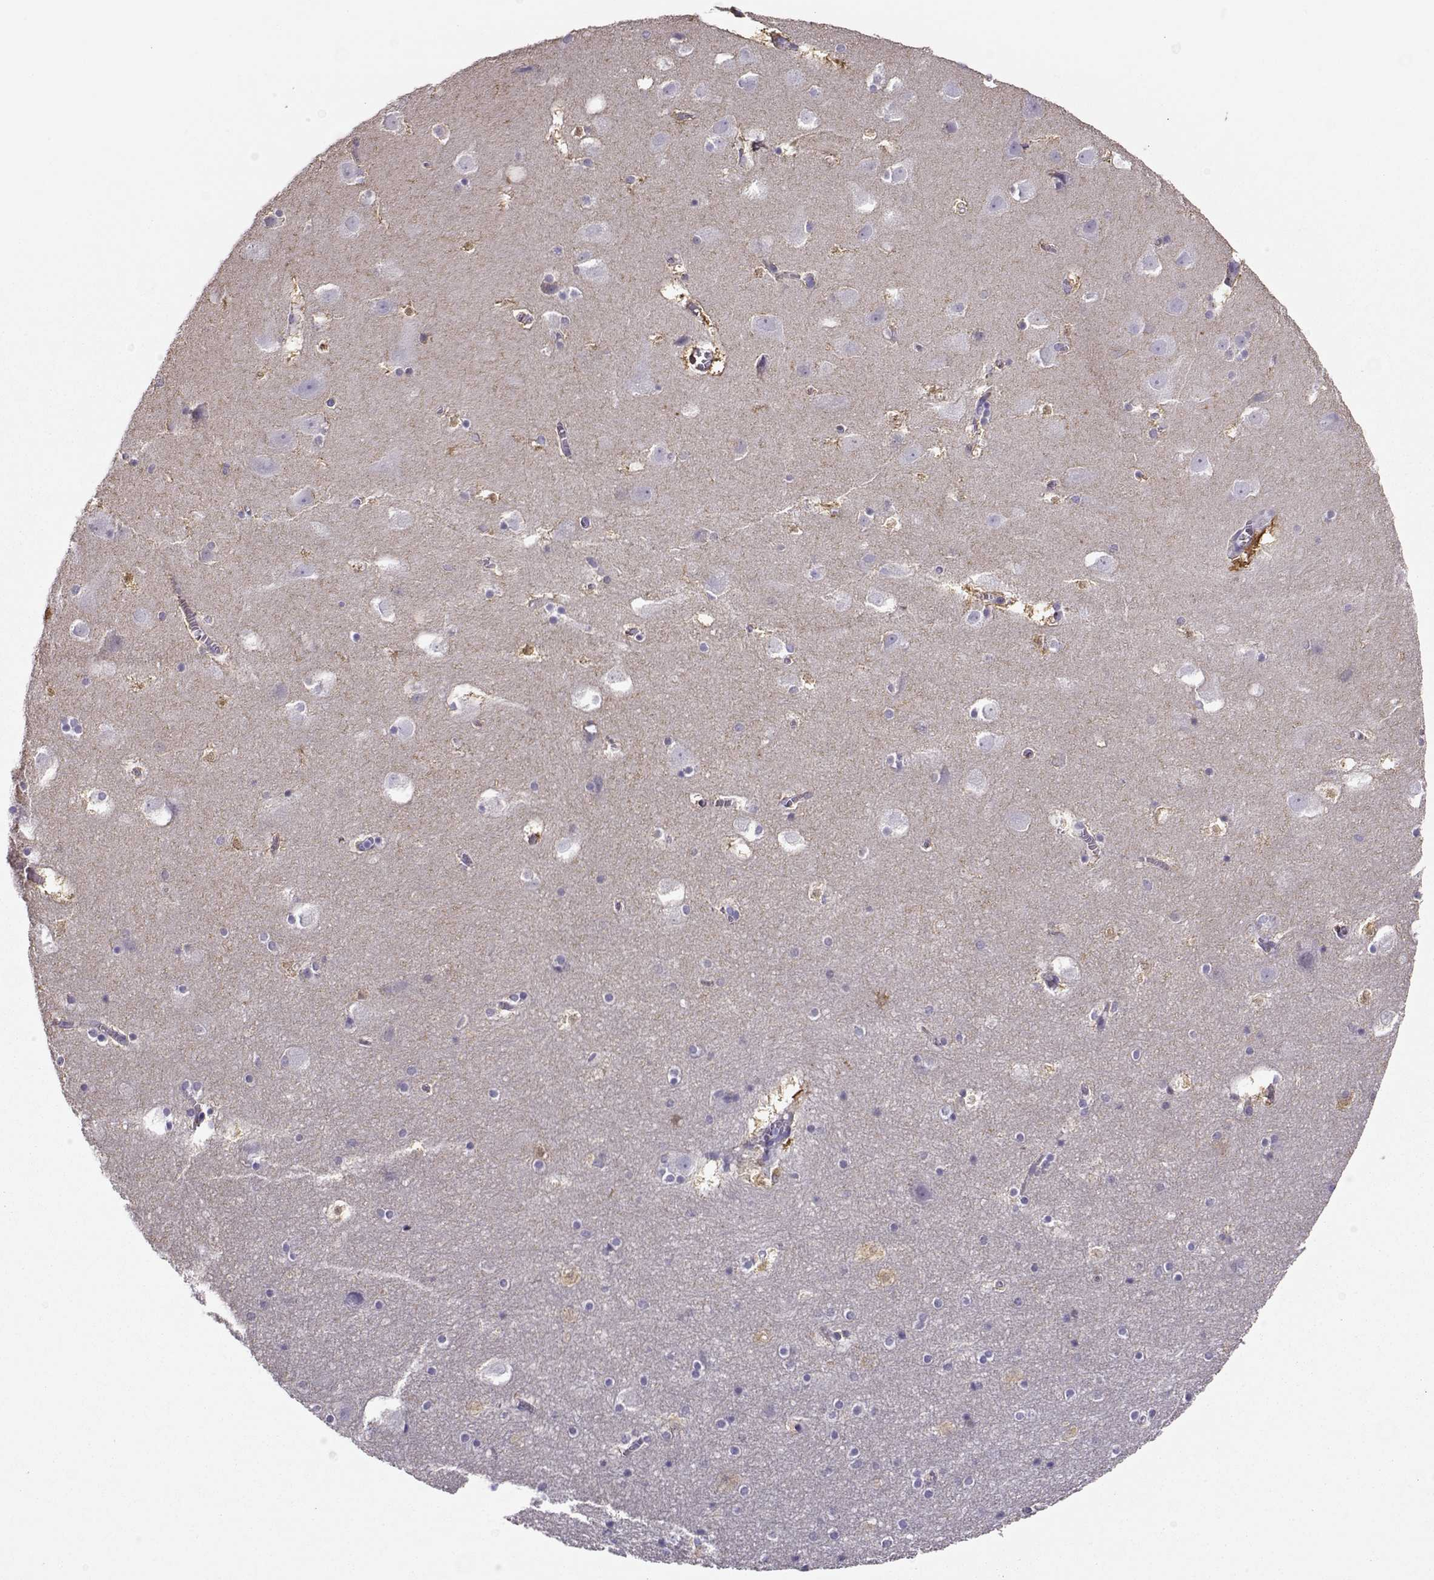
{"staining": {"intensity": "strong", "quantity": "<25%", "location": "cytoplasmic/membranous"}, "tissue": "hippocampus", "cell_type": "Glial cells", "image_type": "normal", "snomed": [{"axis": "morphology", "description": "Normal tissue, NOS"}, {"axis": "topography", "description": "Hippocampus"}], "caption": "IHC staining of benign hippocampus, which displays medium levels of strong cytoplasmic/membranous expression in approximately <25% of glial cells indicating strong cytoplasmic/membranous protein expression. The staining was performed using DAB (3,3'-diaminobenzidine) (brown) for protein detection and nuclei were counterstained in hematoxylin (blue).", "gene": "LINGO1", "patient": {"sex": "male", "age": 45}}